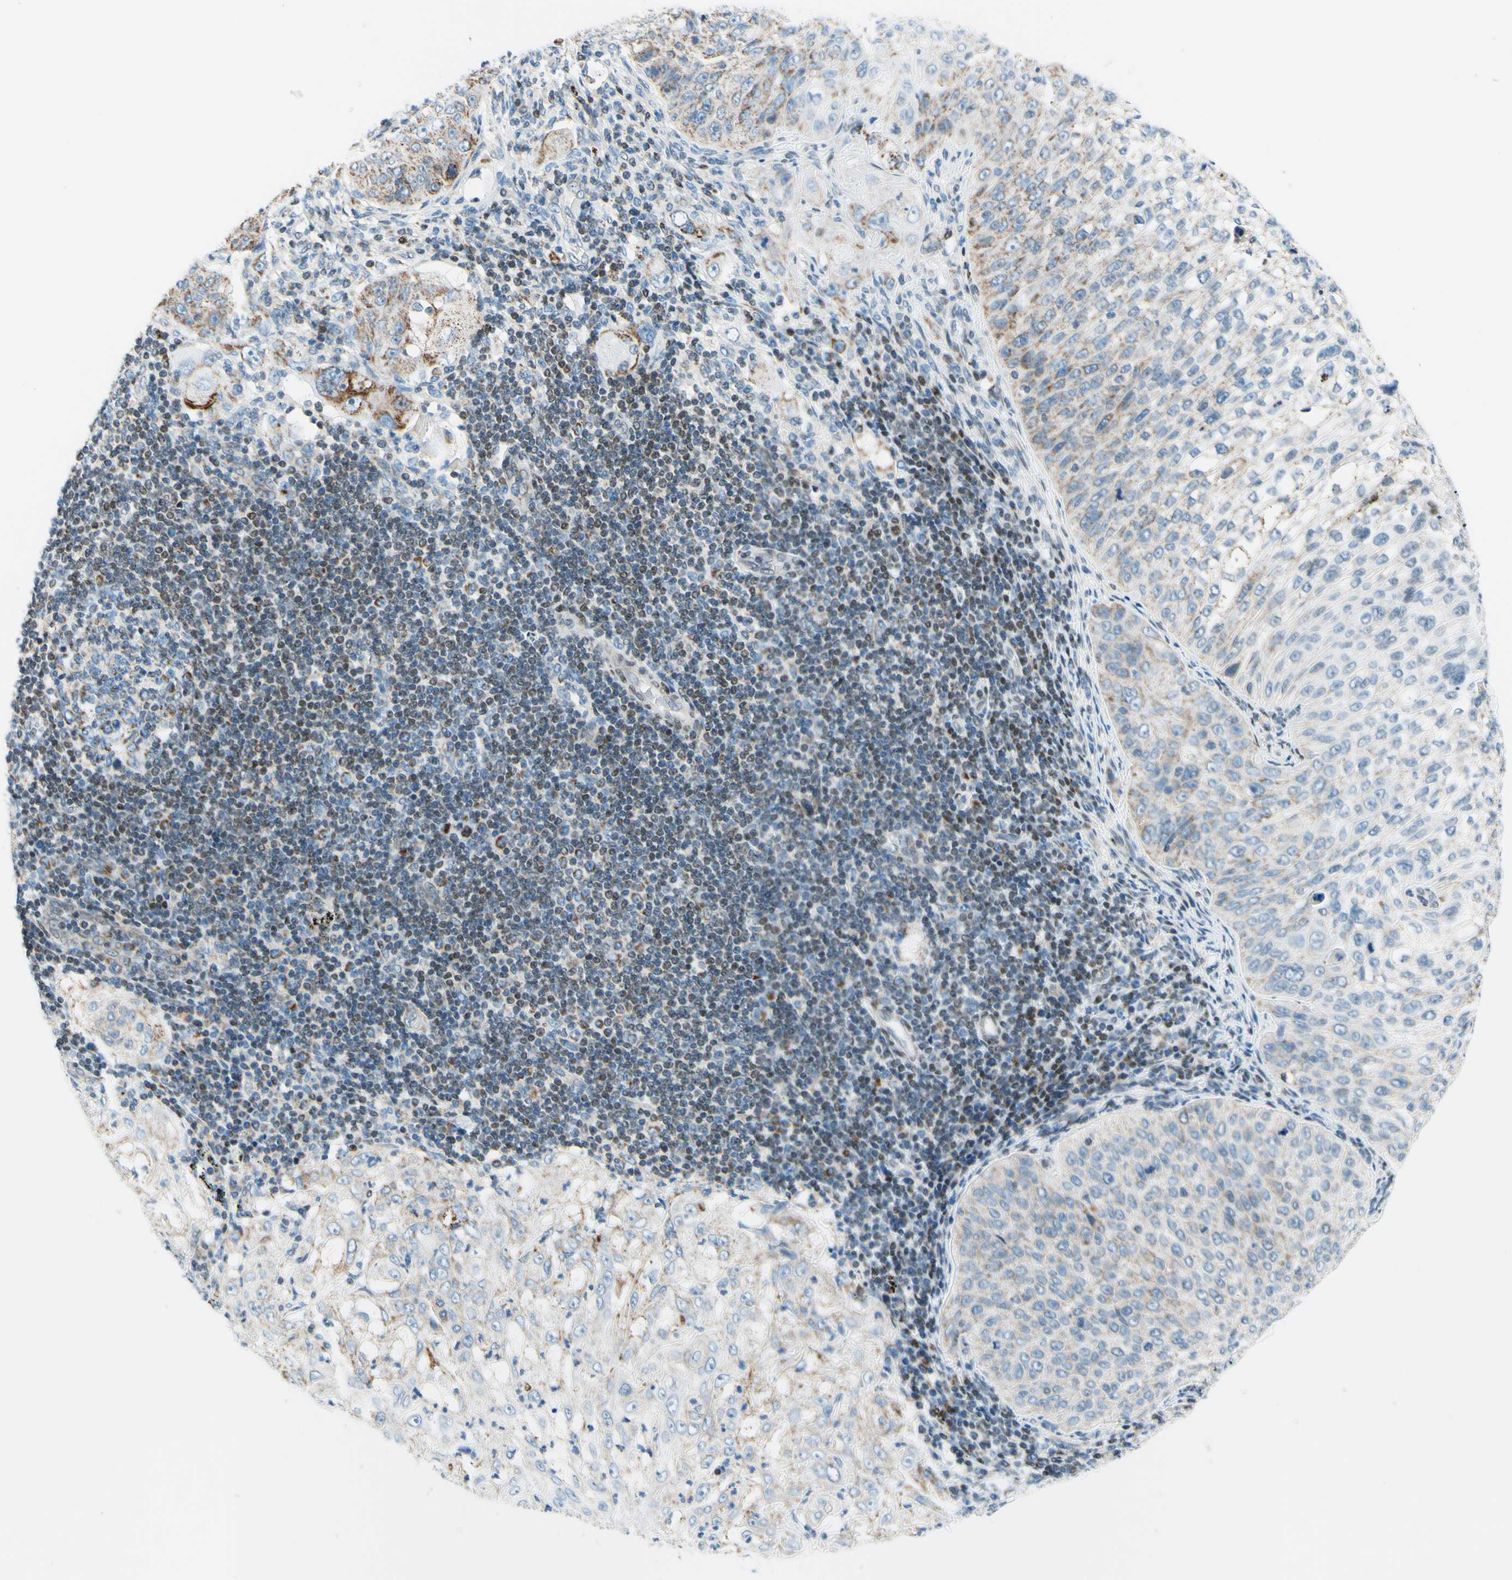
{"staining": {"intensity": "weak", "quantity": "25%-75%", "location": "cytoplasmic/membranous"}, "tissue": "lung cancer", "cell_type": "Tumor cells", "image_type": "cancer", "snomed": [{"axis": "morphology", "description": "Inflammation, NOS"}, {"axis": "morphology", "description": "Squamous cell carcinoma, NOS"}, {"axis": "topography", "description": "Lymph node"}, {"axis": "topography", "description": "Soft tissue"}, {"axis": "topography", "description": "Lung"}], "caption": "Immunohistochemistry (IHC) (DAB (3,3'-diaminobenzidine)) staining of lung cancer displays weak cytoplasmic/membranous protein positivity in about 25%-75% of tumor cells. The staining was performed using DAB, with brown indicating positive protein expression. Nuclei are stained blue with hematoxylin.", "gene": "CBX7", "patient": {"sex": "male", "age": 66}}